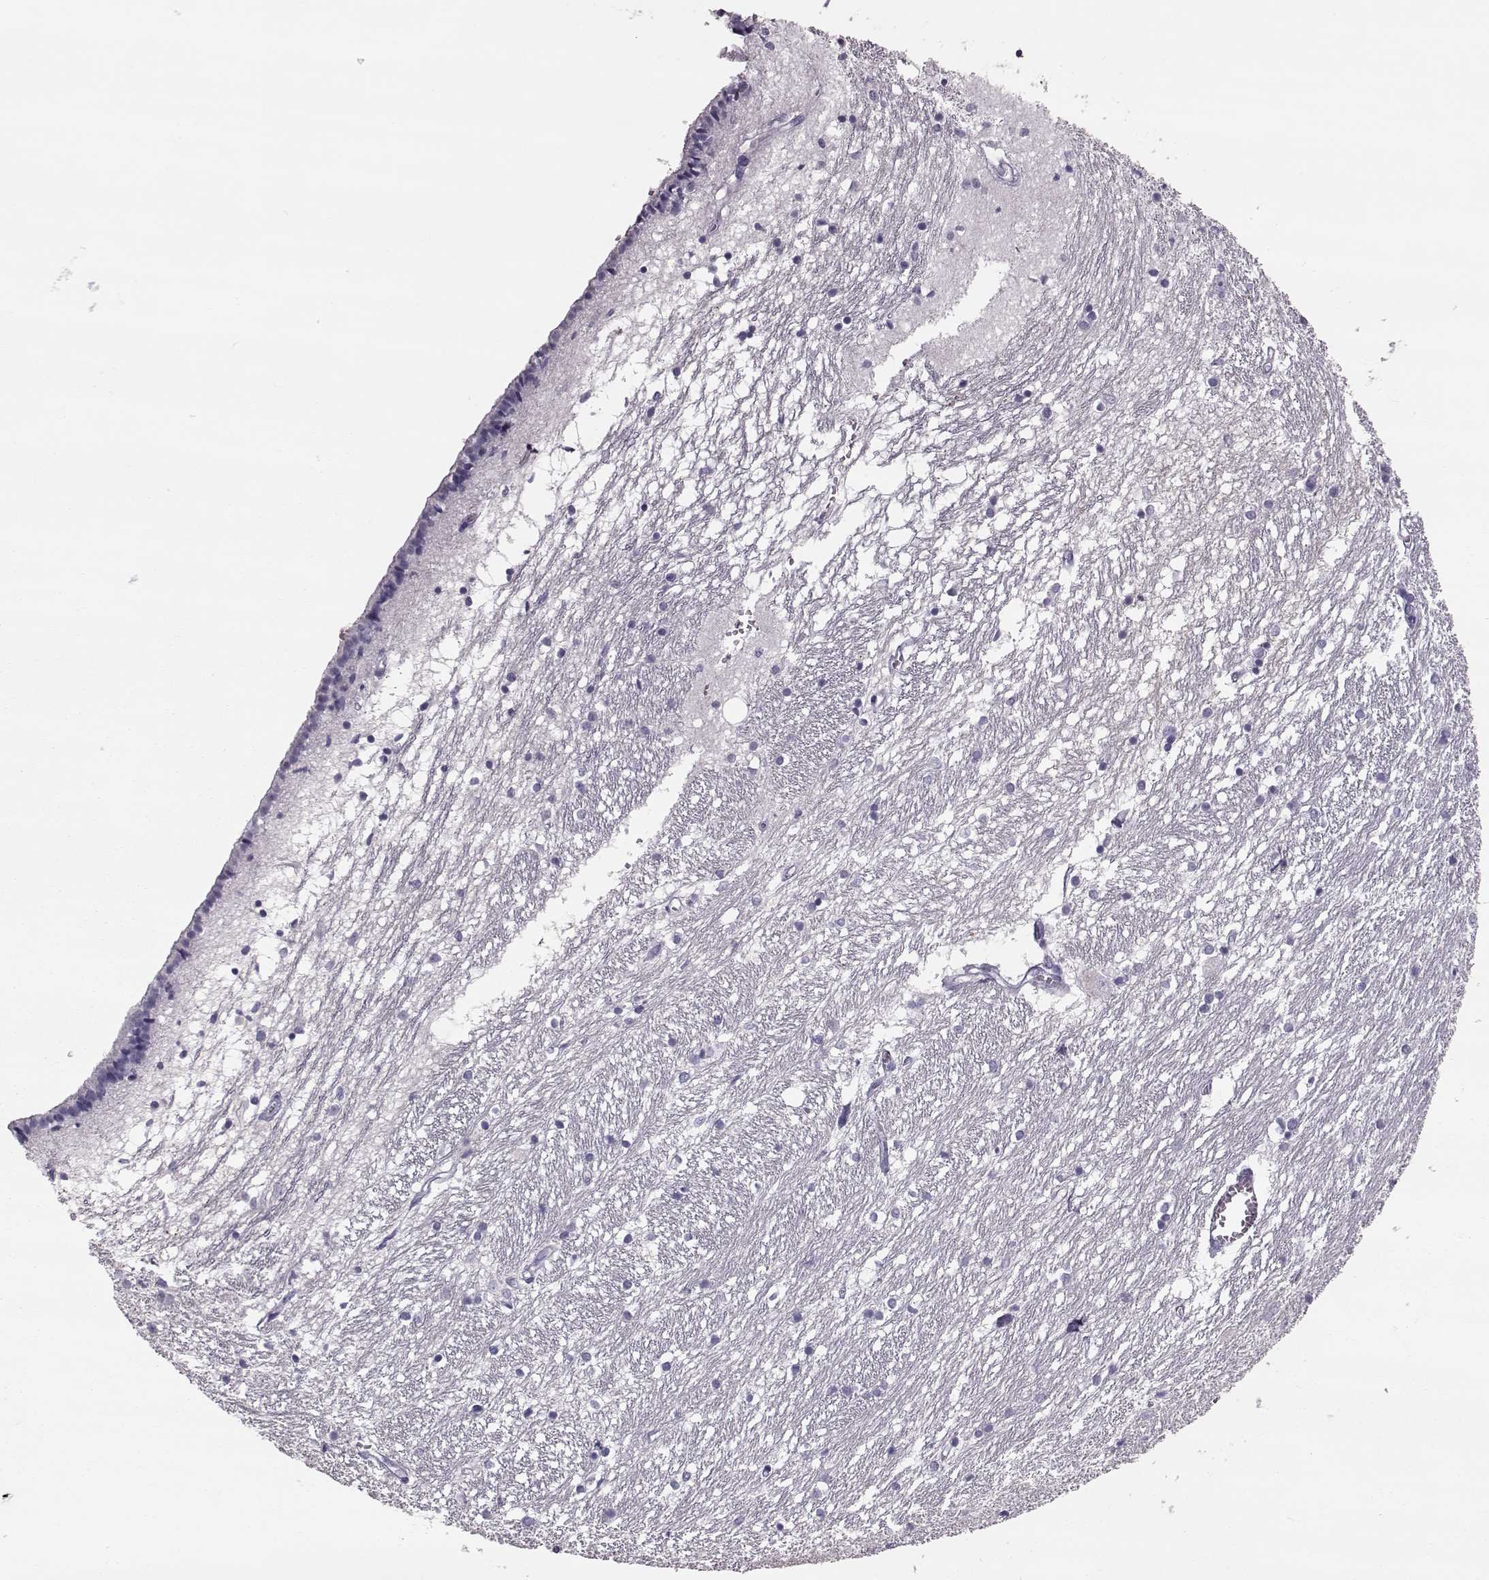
{"staining": {"intensity": "negative", "quantity": "none", "location": "none"}, "tissue": "caudate", "cell_type": "Glial cells", "image_type": "normal", "snomed": [{"axis": "morphology", "description": "Normal tissue, NOS"}, {"axis": "topography", "description": "Lateral ventricle wall"}], "caption": "Image shows no significant protein expression in glial cells of benign caudate. The staining was performed using DAB (3,3'-diaminobenzidine) to visualize the protein expression in brown, while the nuclei were stained in blue with hematoxylin (Magnification: 20x).", "gene": "NPTXR", "patient": {"sex": "female", "age": 71}}